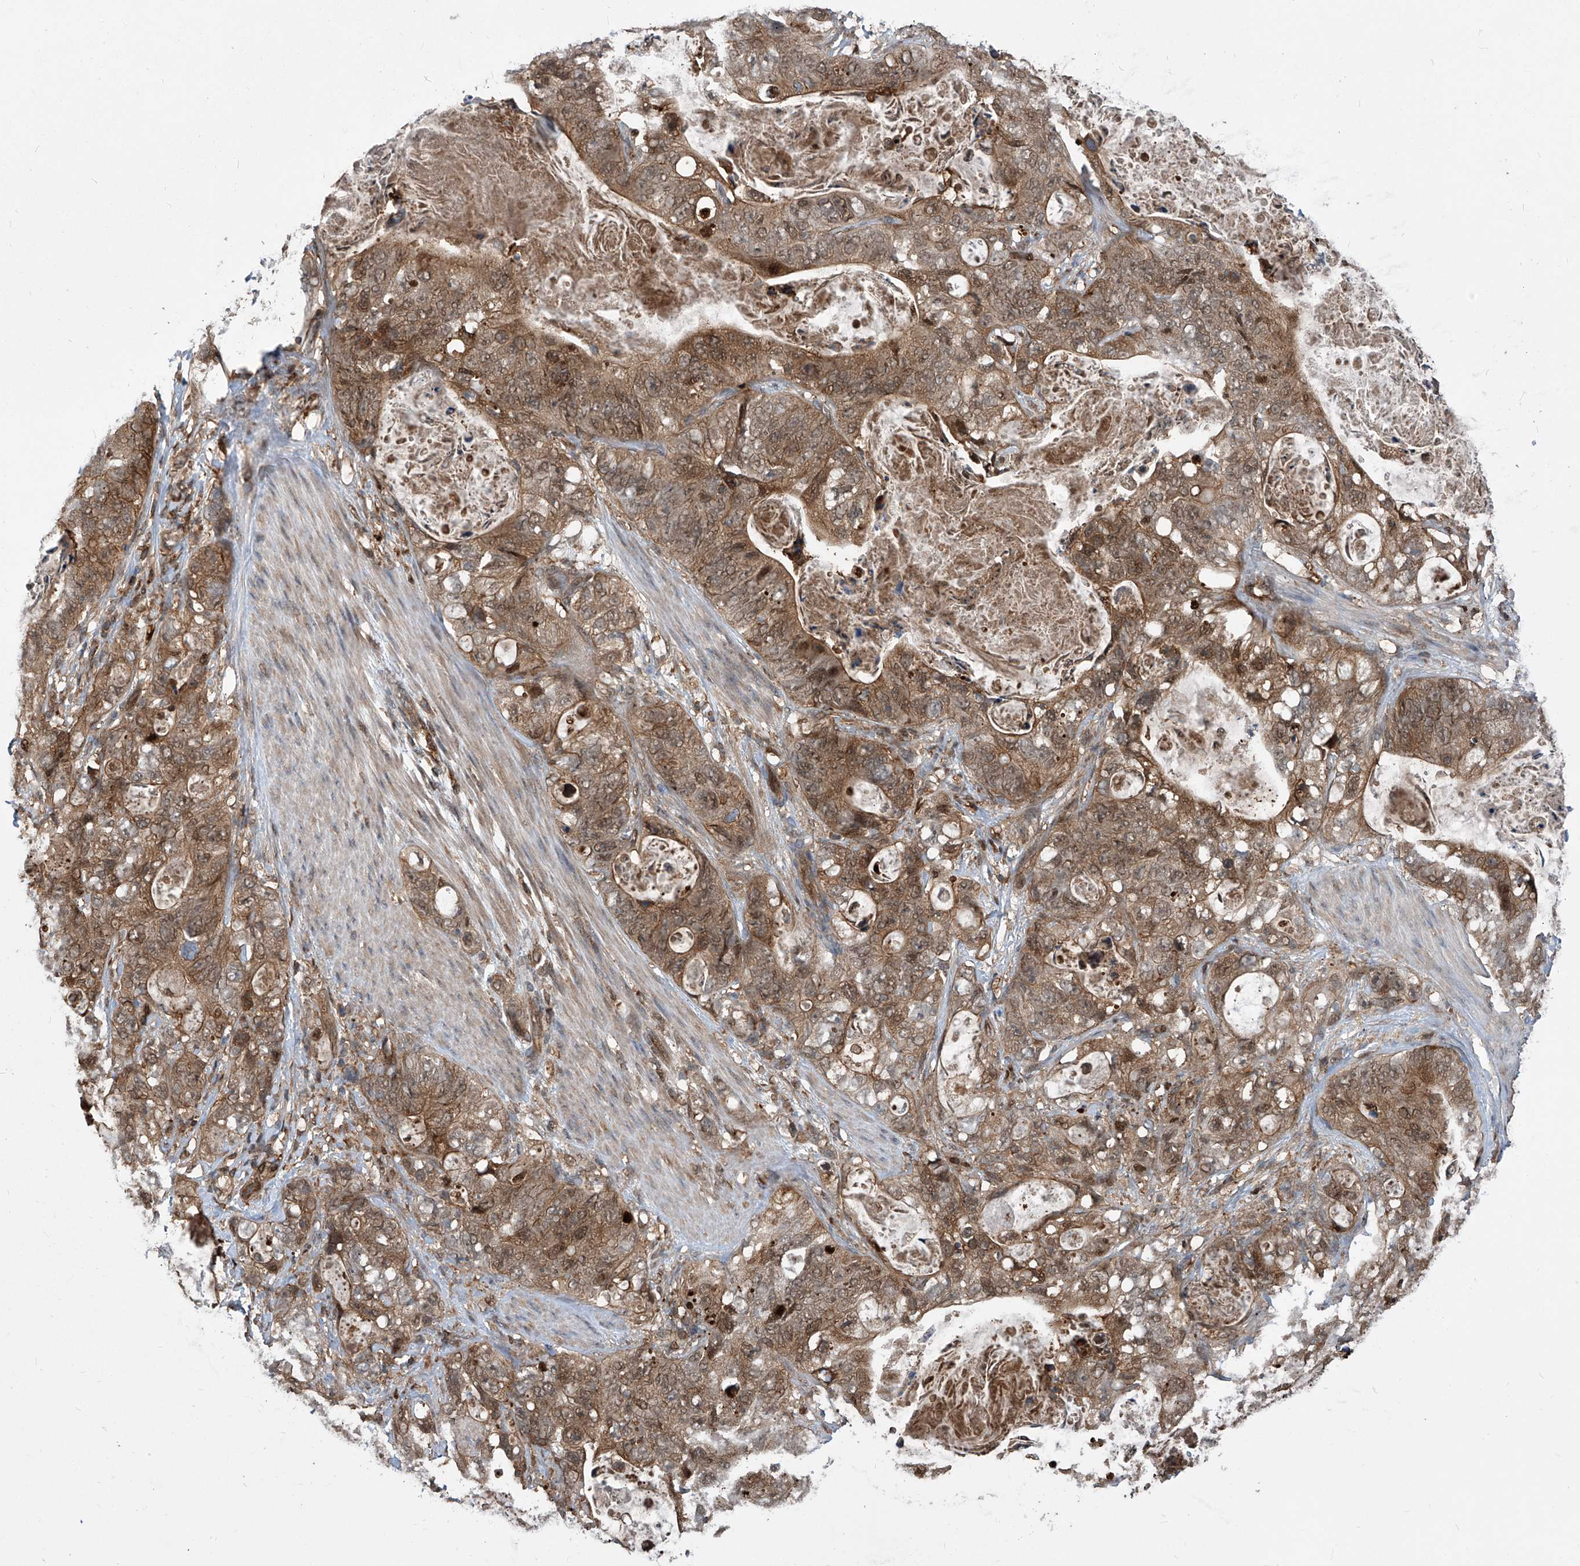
{"staining": {"intensity": "moderate", "quantity": ">75%", "location": "cytoplasmic/membranous,nuclear"}, "tissue": "stomach cancer", "cell_type": "Tumor cells", "image_type": "cancer", "snomed": [{"axis": "morphology", "description": "Normal tissue, NOS"}, {"axis": "morphology", "description": "Adenocarcinoma, NOS"}, {"axis": "topography", "description": "Stomach"}], "caption": "DAB immunohistochemical staining of human stomach cancer demonstrates moderate cytoplasmic/membranous and nuclear protein expression in approximately >75% of tumor cells.", "gene": "PSMB1", "patient": {"sex": "female", "age": 89}}